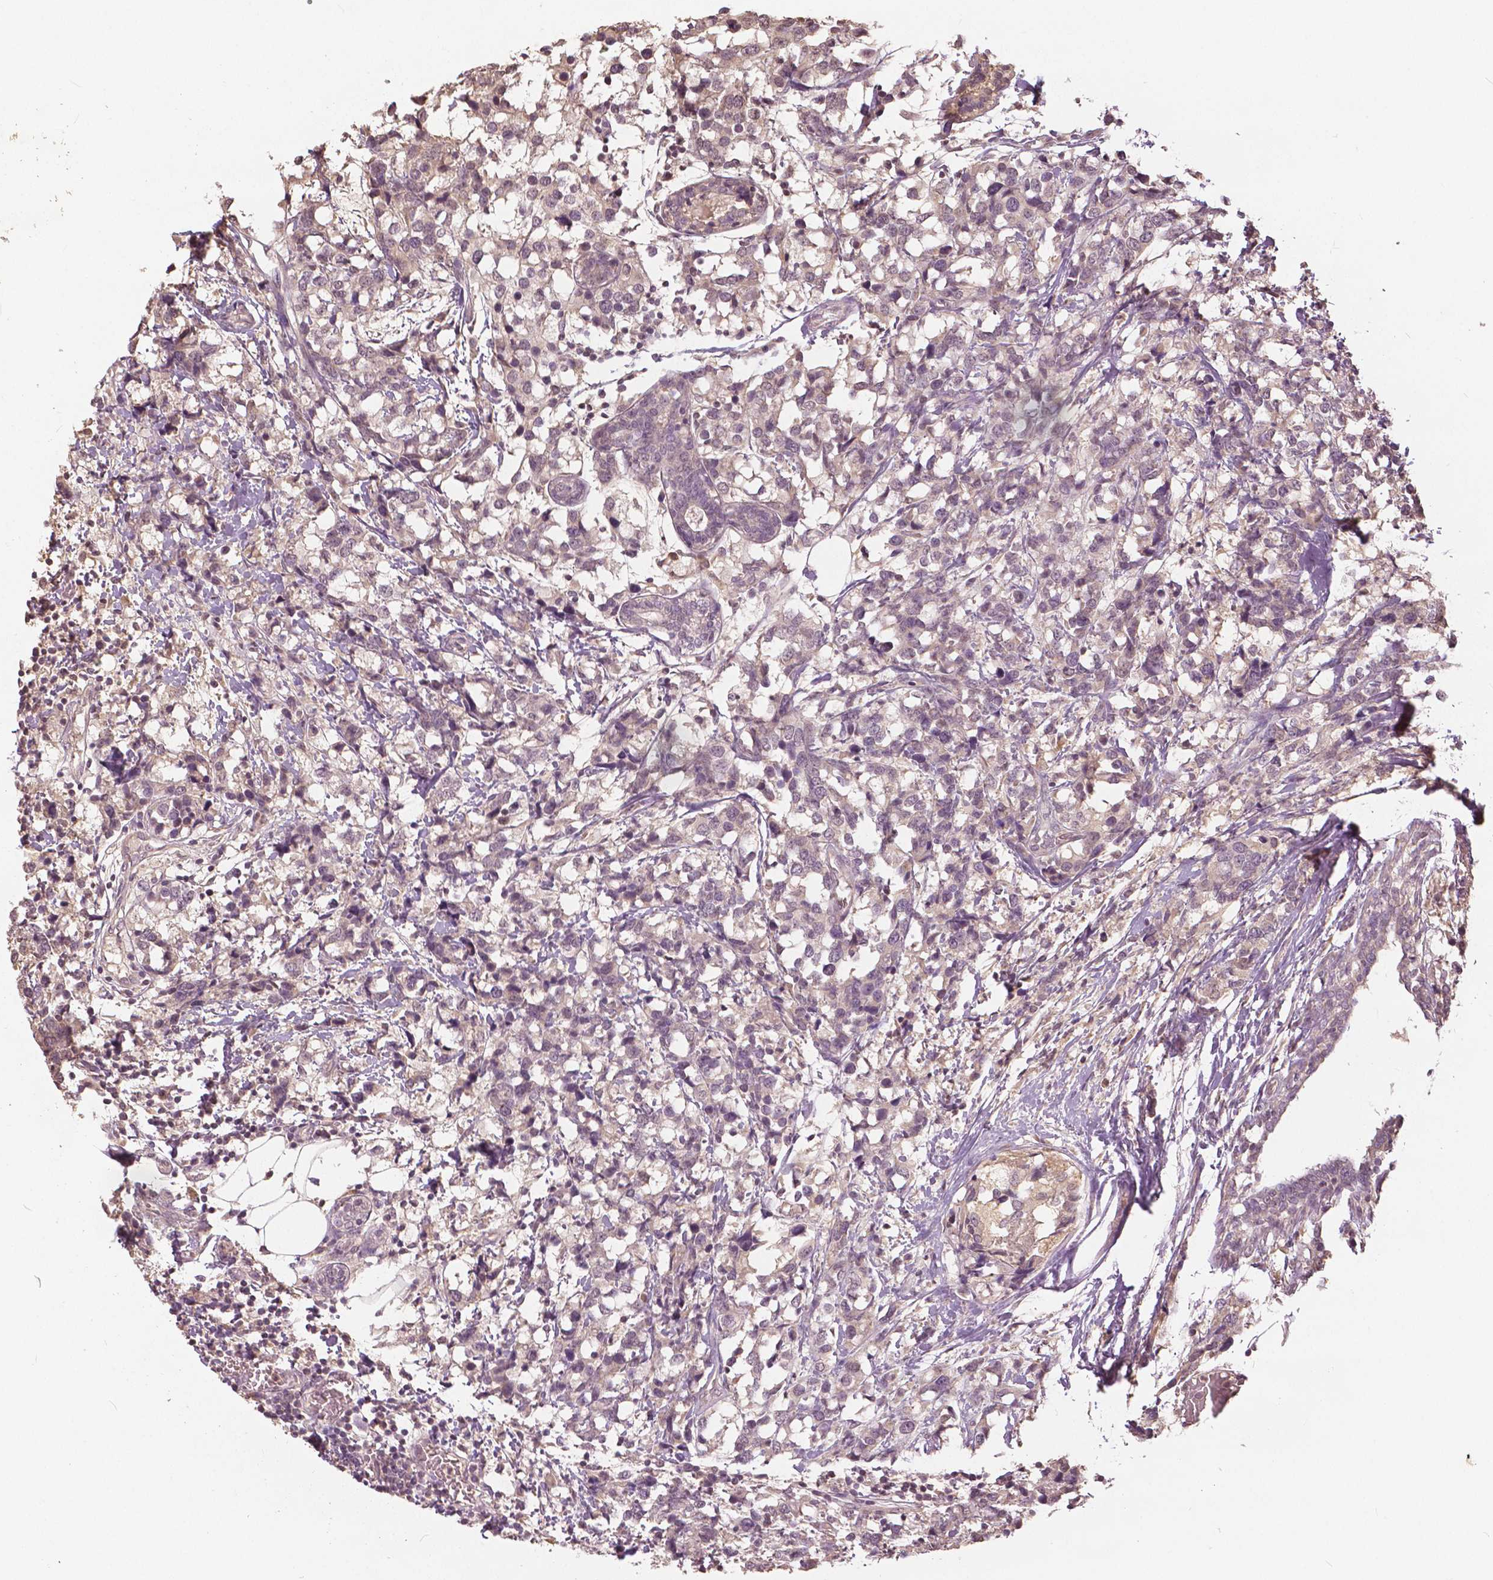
{"staining": {"intensity": "negative", "quantity": "none", "location": "none"}, "tissue": "breast cancer", "cell_type": "Tumor cells", "image_type": "cancer", "snomed": [{"axis": "morphology", "description": "Lobular carcinoma"}, {"axis": "topography", "description": "Breast"}], "caption": "The immunohistochemistry (IHC) micrograph has no significant staining in tumor cells of lobular carcinoma (breast) tissue. (Immunohistochemistry, brightfield microscopy, high magnification).", "gene": "ANGPTL4", "patient": {"sex": "female", "age": 59}}